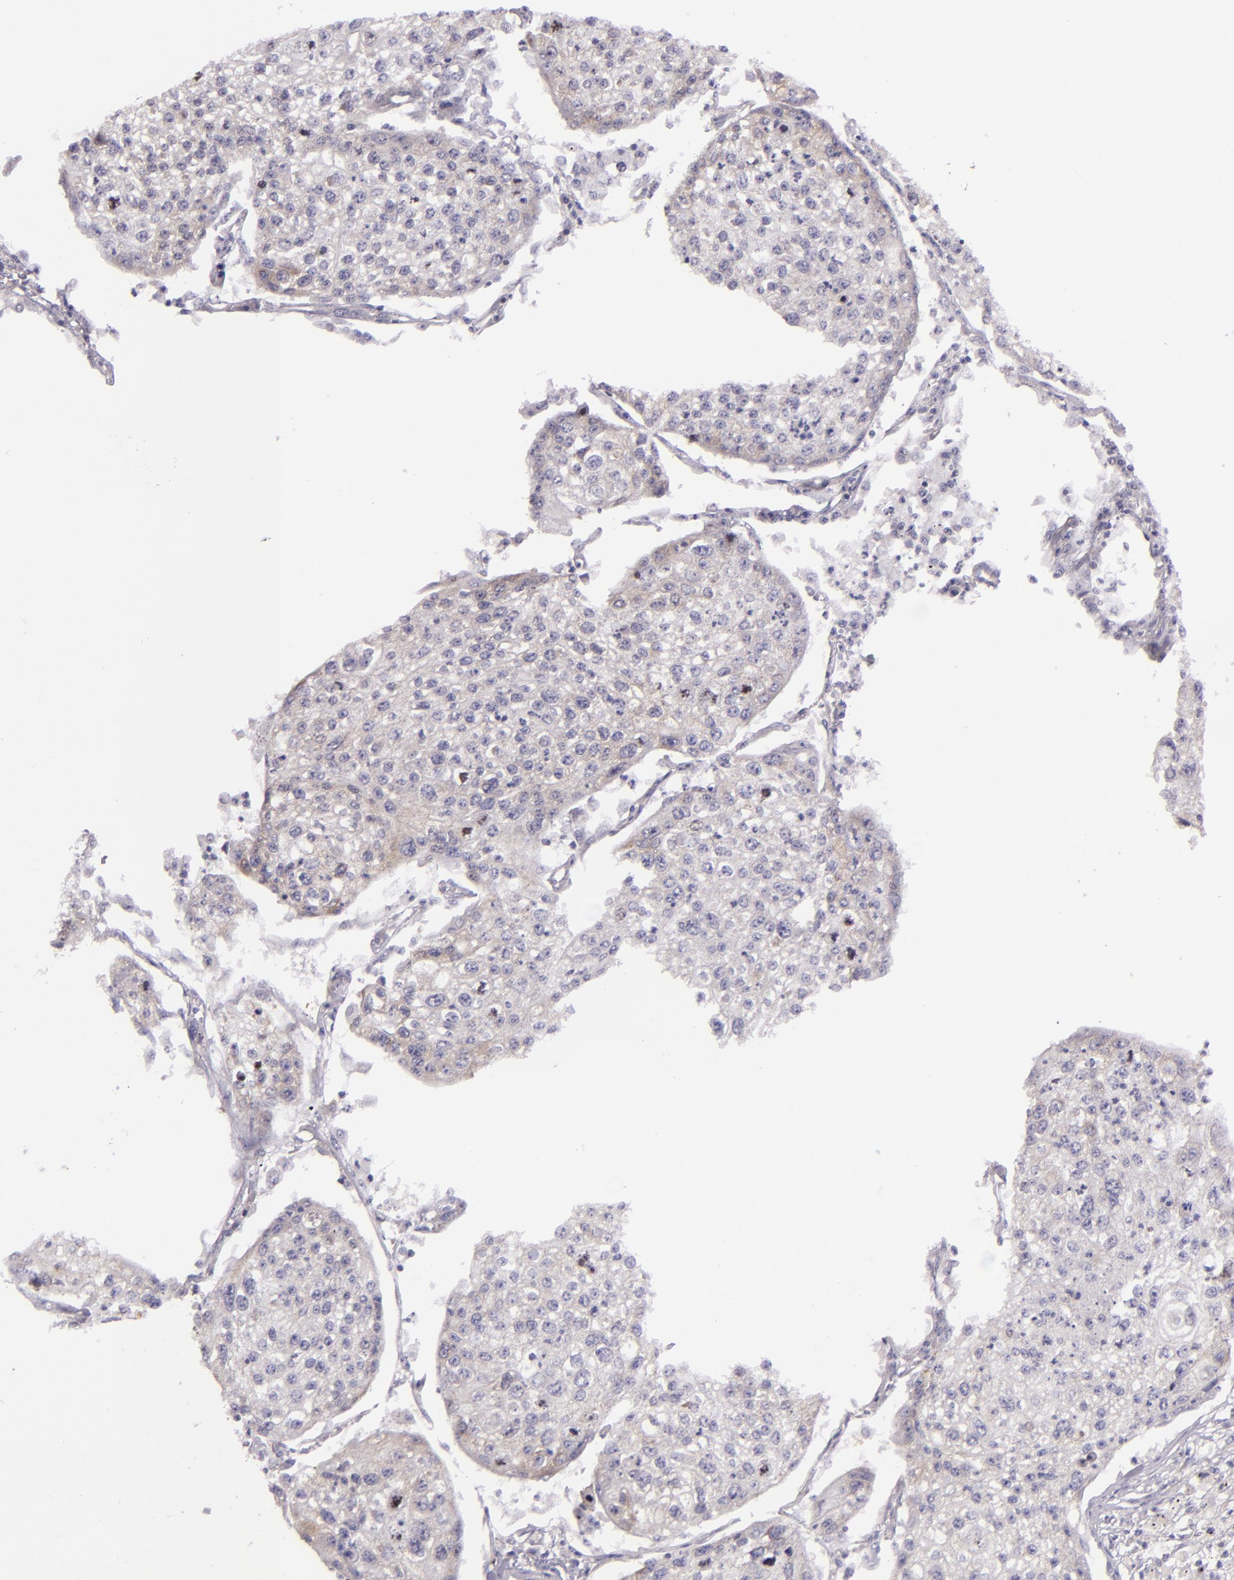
{"staining": {"intensity": "negative", "quantity": "none", "location": "none"}, "tissue": "lung cancer", "cell_type": "Tumor cells", "image_type": "cancer", "snomed": [{"axis": "morphology", "description": "Squamous cell carcinoma, NOS"}, {"axis": "topography", "description": "Lung"}], "caption": "Tumor cells are negative for brown protein staining in lung cancer (squamous cell carcinoma).", "gene": "UPF3B", "patient": {"sex": "male", "age": 75}}